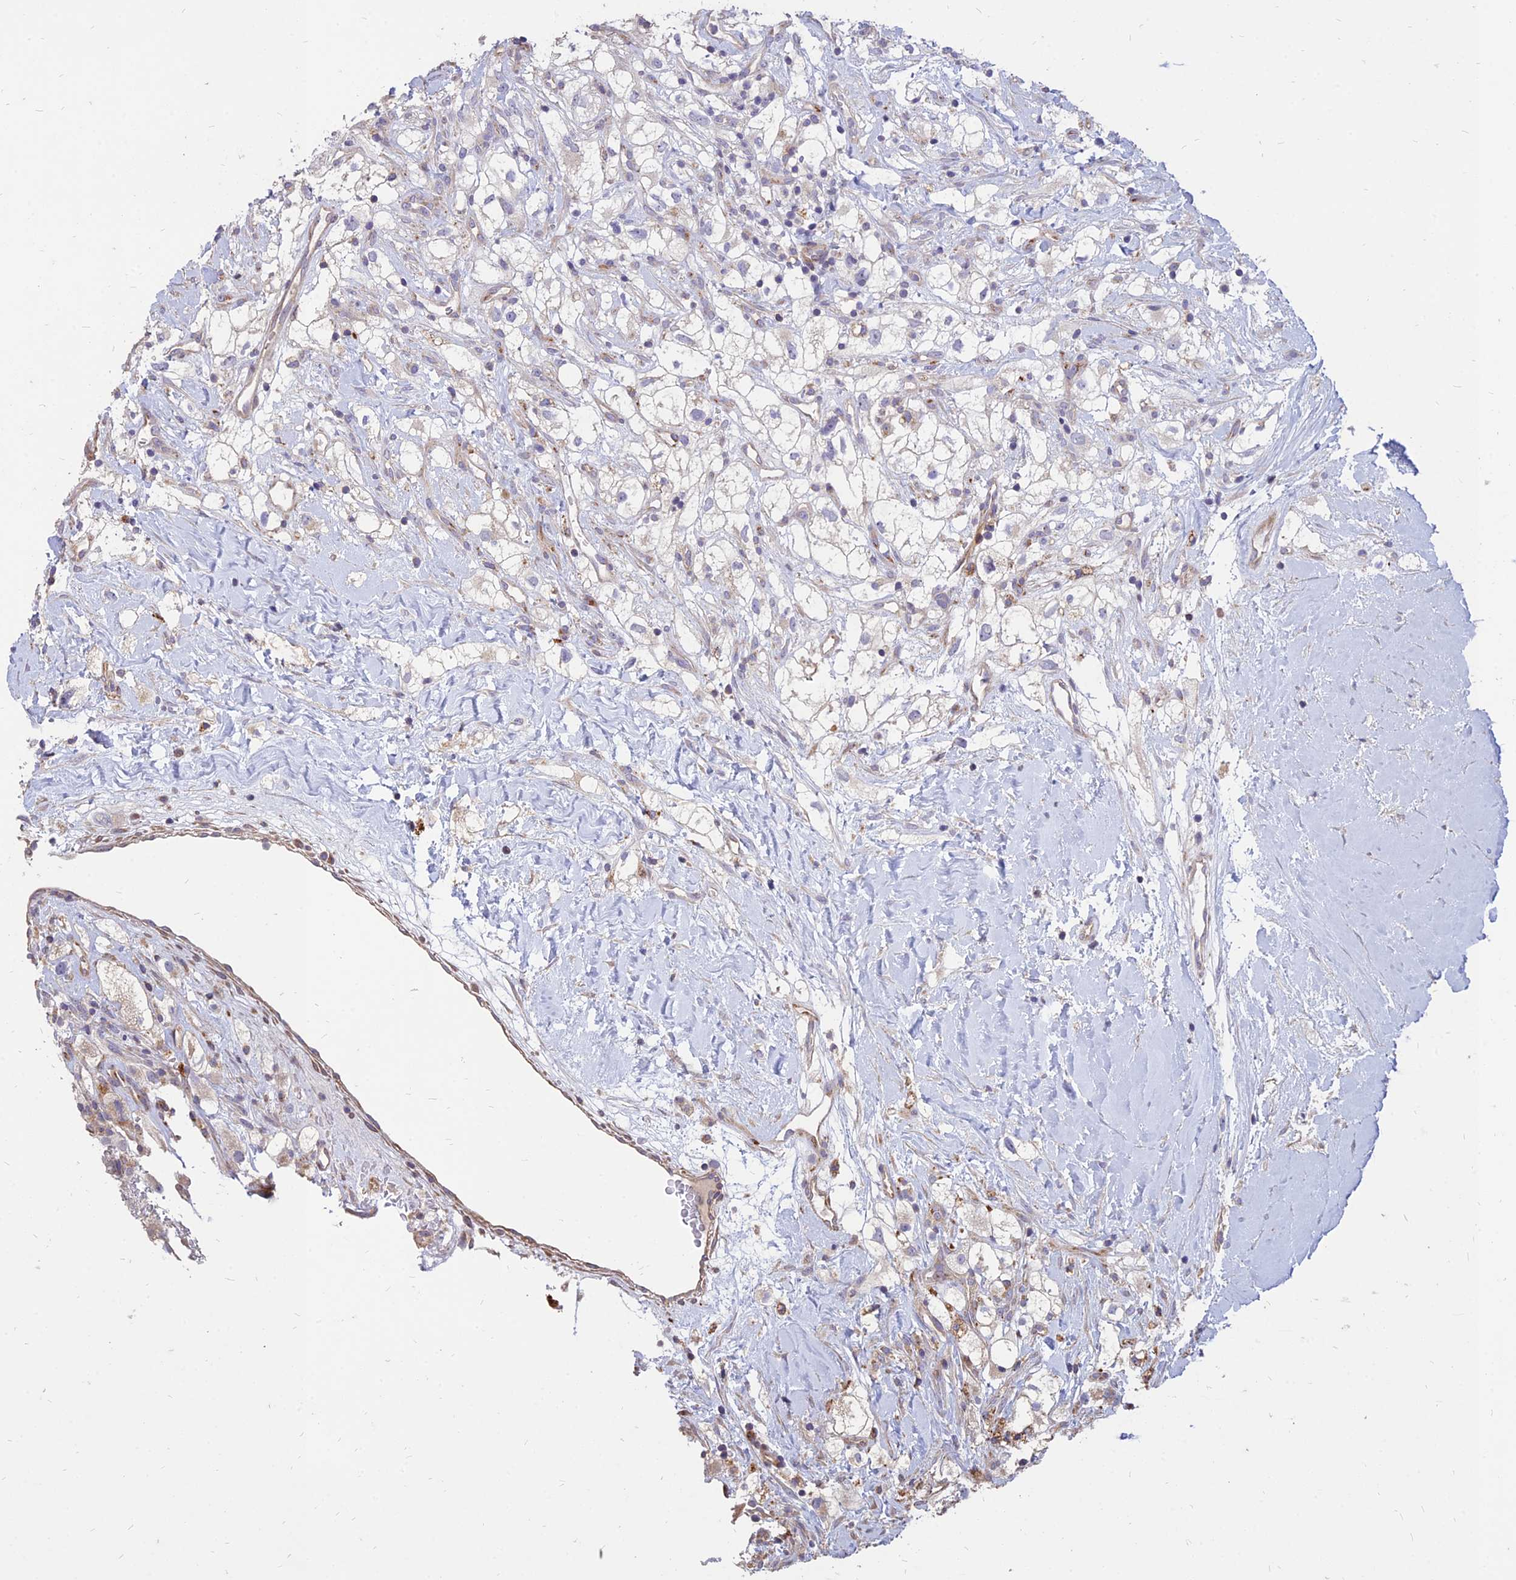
{"staining": {"intensity": "negative", "quantity": "none", "location": "none"}, "tissue": "renal cancer", "cell_type": "Tumor cells", "image_type": "cancer", "snomed": [{"axis": "morphology", "description": "Adenocarcinoma, NOS"}, {"axis": "topography", "description": "Kidney"}], "caption": "Immunohistochemical staining of human renal cancer reveals no significant positivity in tumor cells.", "gene": "ST3GAL6", "patient": {"sex": "male", "age": 59}}